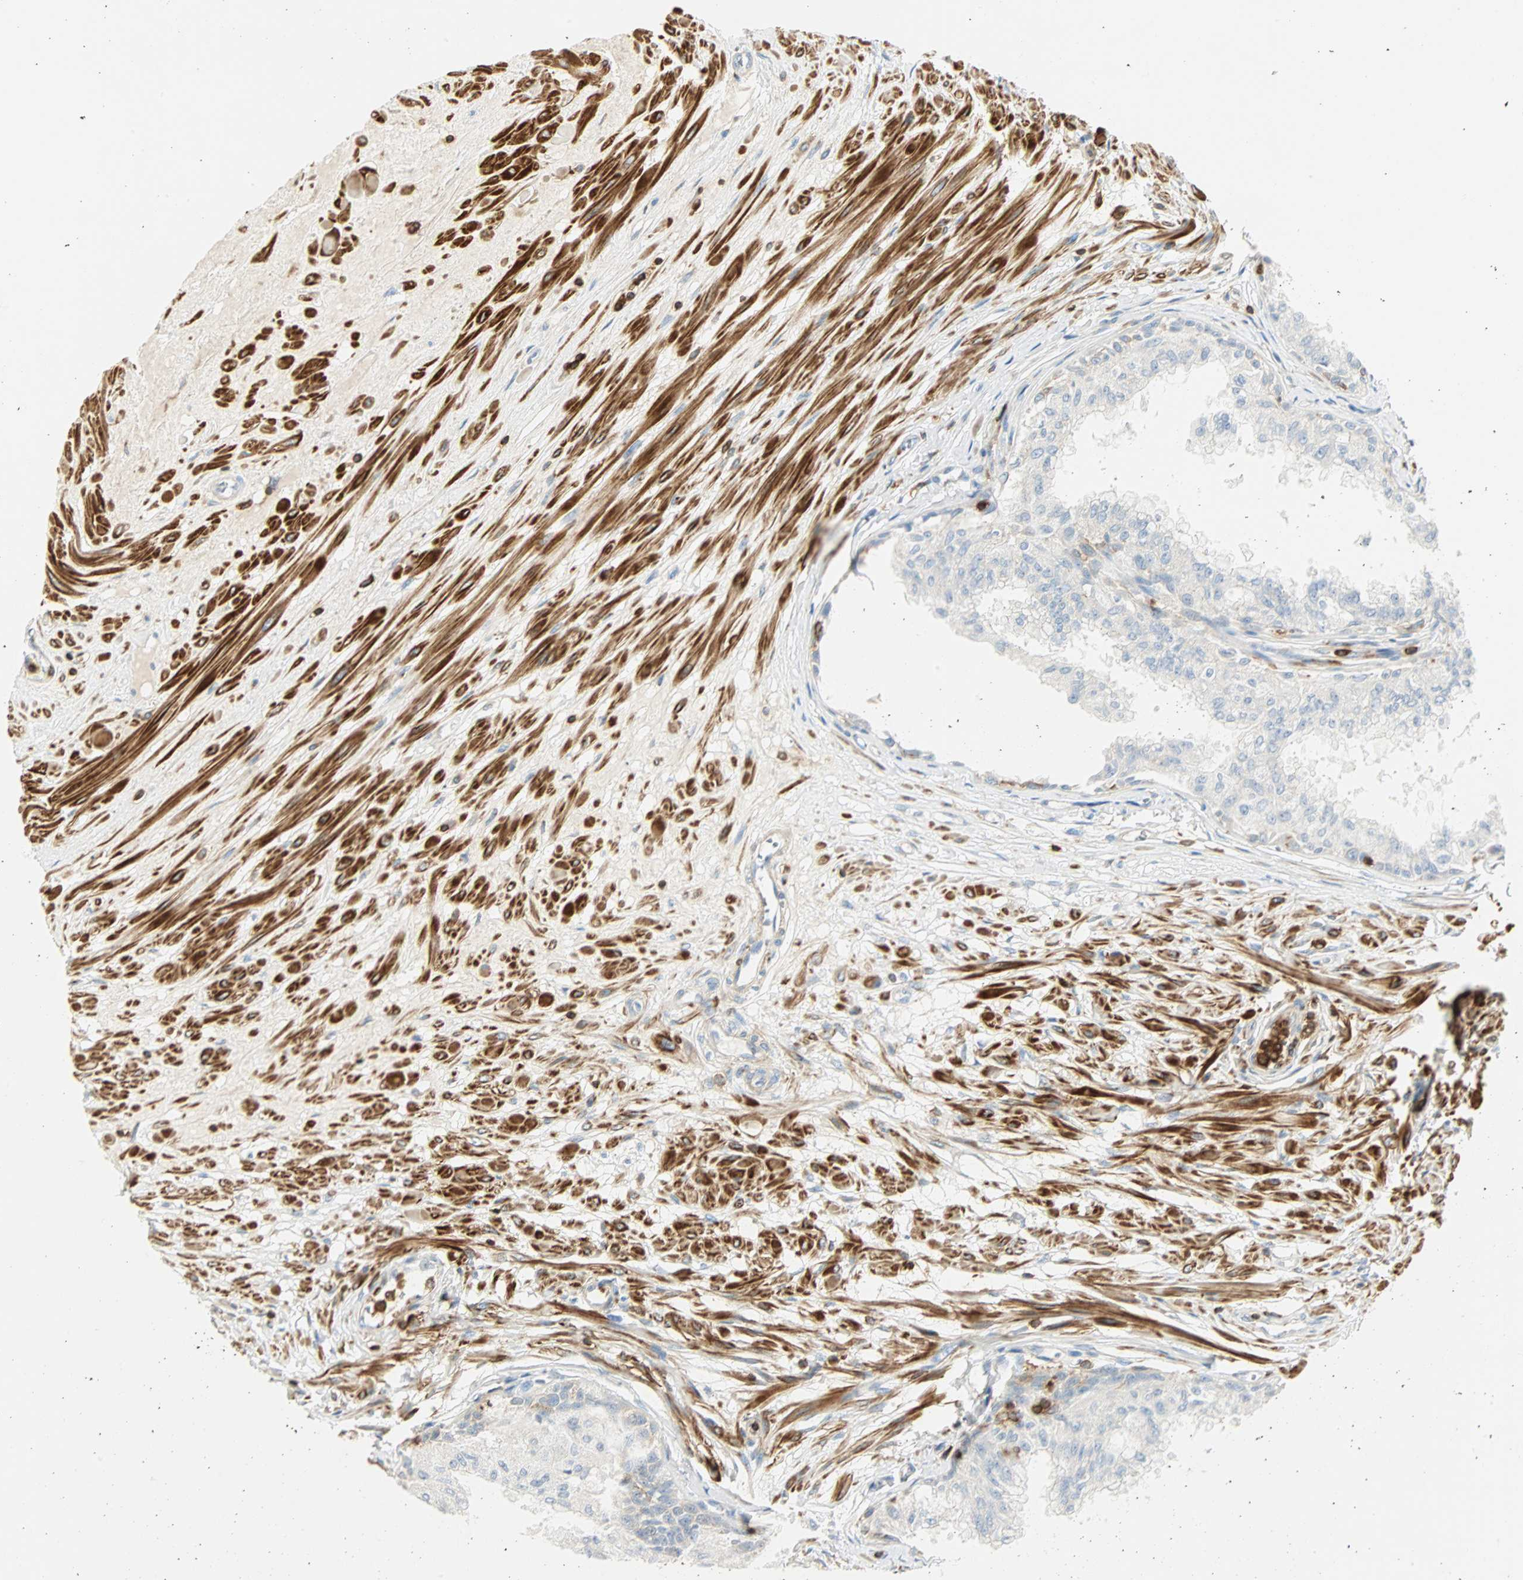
{"staining": {"intensity": "negative", "quantity": "none", "location": "none"}, "tissue": "prostate", "cell_type": "Glandular cells", "image_type": "normal", "snomed": [{"axis": "morphology", "description": "Normal tissue, NOS"}, {"axis": "topography", "description": "Prostate"}, {"axis": "topography", "description": "Seminal veicle"}], "caption": "Immunohistochemistry photomicrograph of normal prostate: prostate stained with DAB exhibits no significant protein expression in glandular cells.", "gene": "FMNL1", "patient": {"sex": "male", "age": 60}}